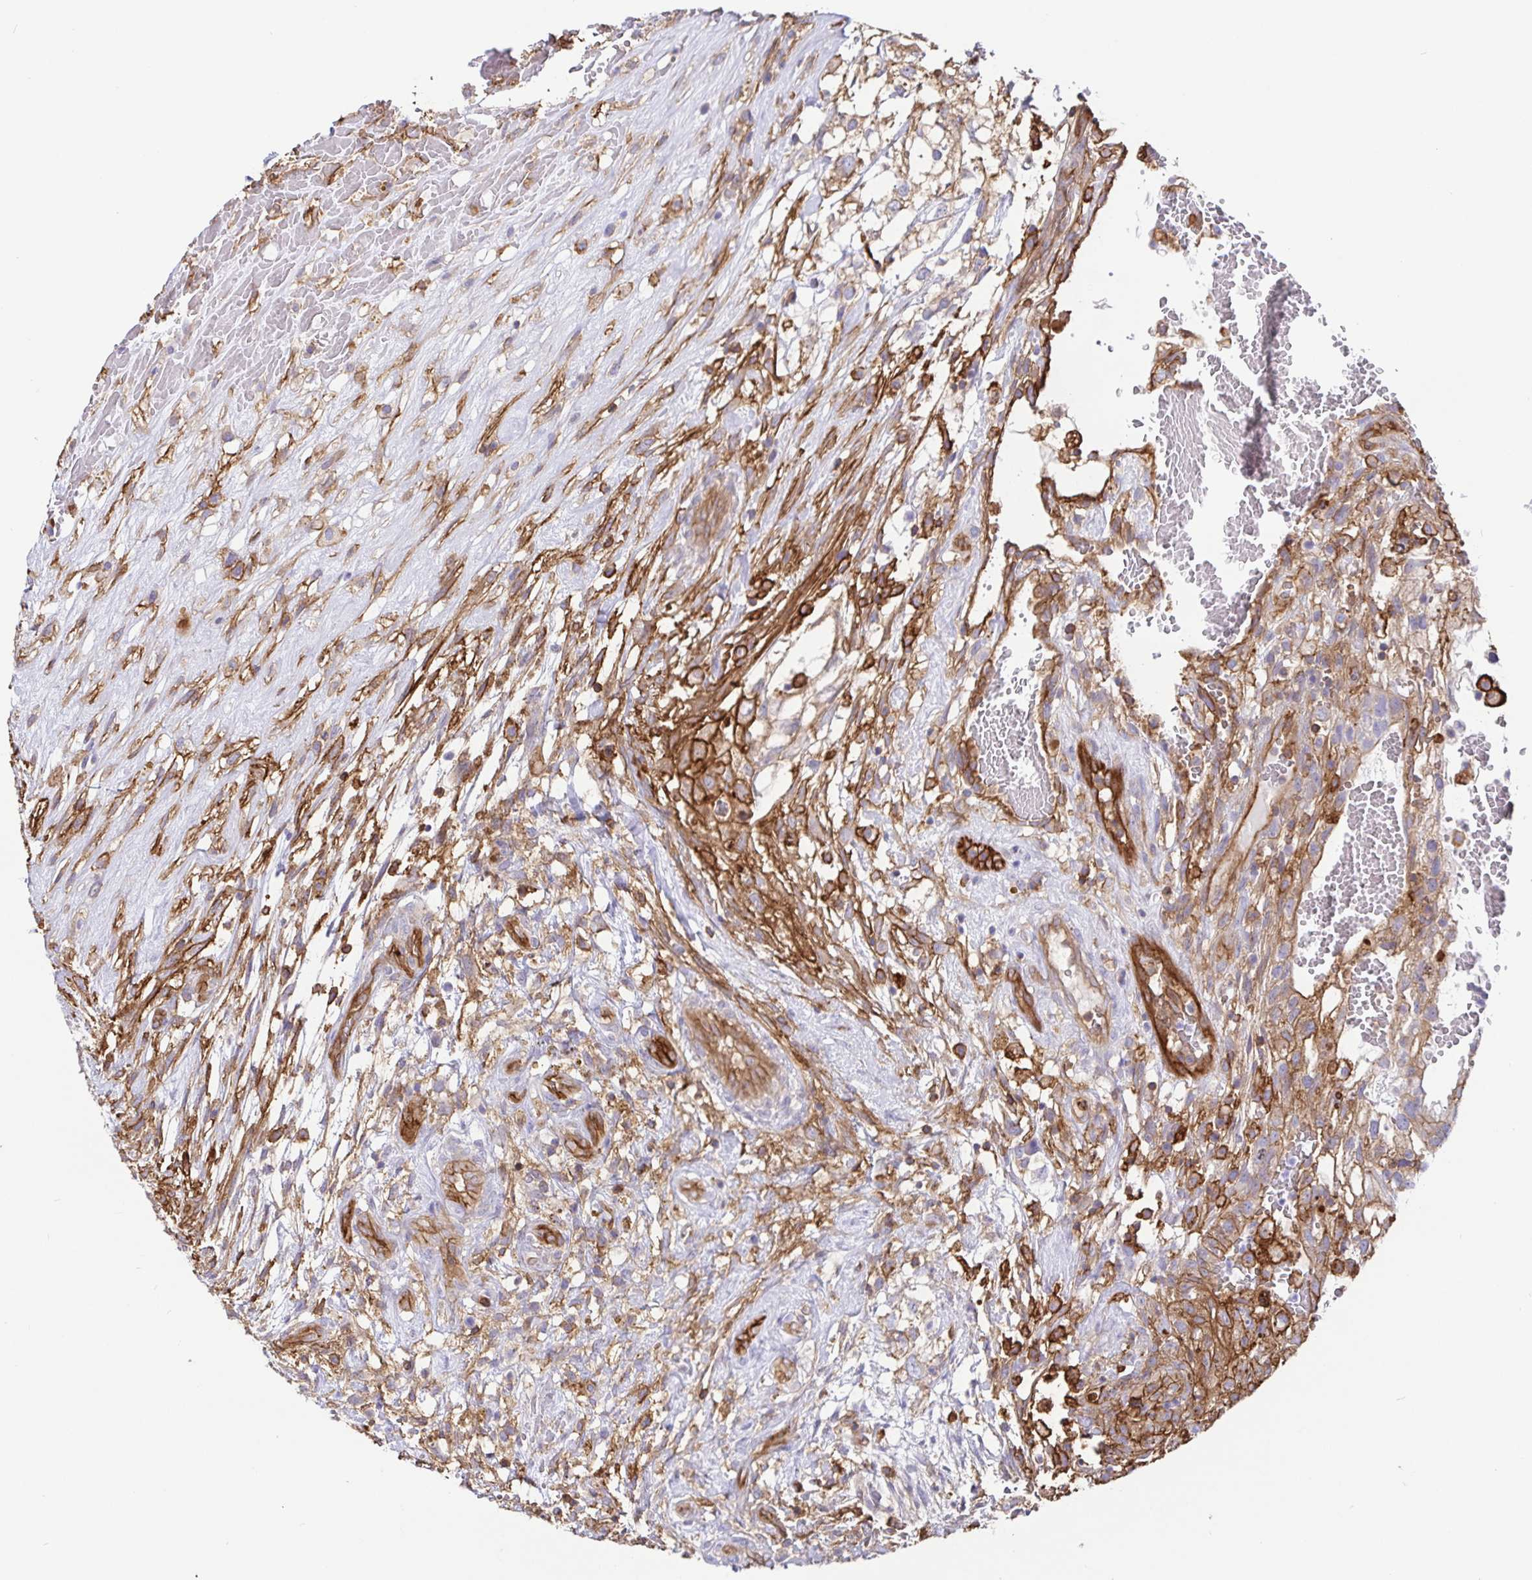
{"staining": {"intensity": "moderate", "quantity": ">75%", "location": "cytoplasmic/membranous"}, "tissue": "testis cancer", "cell_type": "Tumor cells", "image_type": "cancer", "snomed": [{"axis": "morphology", "description": "Normal tissue, NOS"}, {"axis": "morphology", "description": "Carcinoma, Embryonal, NOS"}, {"axis": "topography", "description": "Testis"}], "caption": "Immunohistochemistry (IHC) of embryonal carcinoma (testis) displays medium levels of moderate cytoplasmic/membranous staining in approximately >75% of tumor cells.", "gene": "ANXA2", "patient": {"sex": "male", "age": 32}}